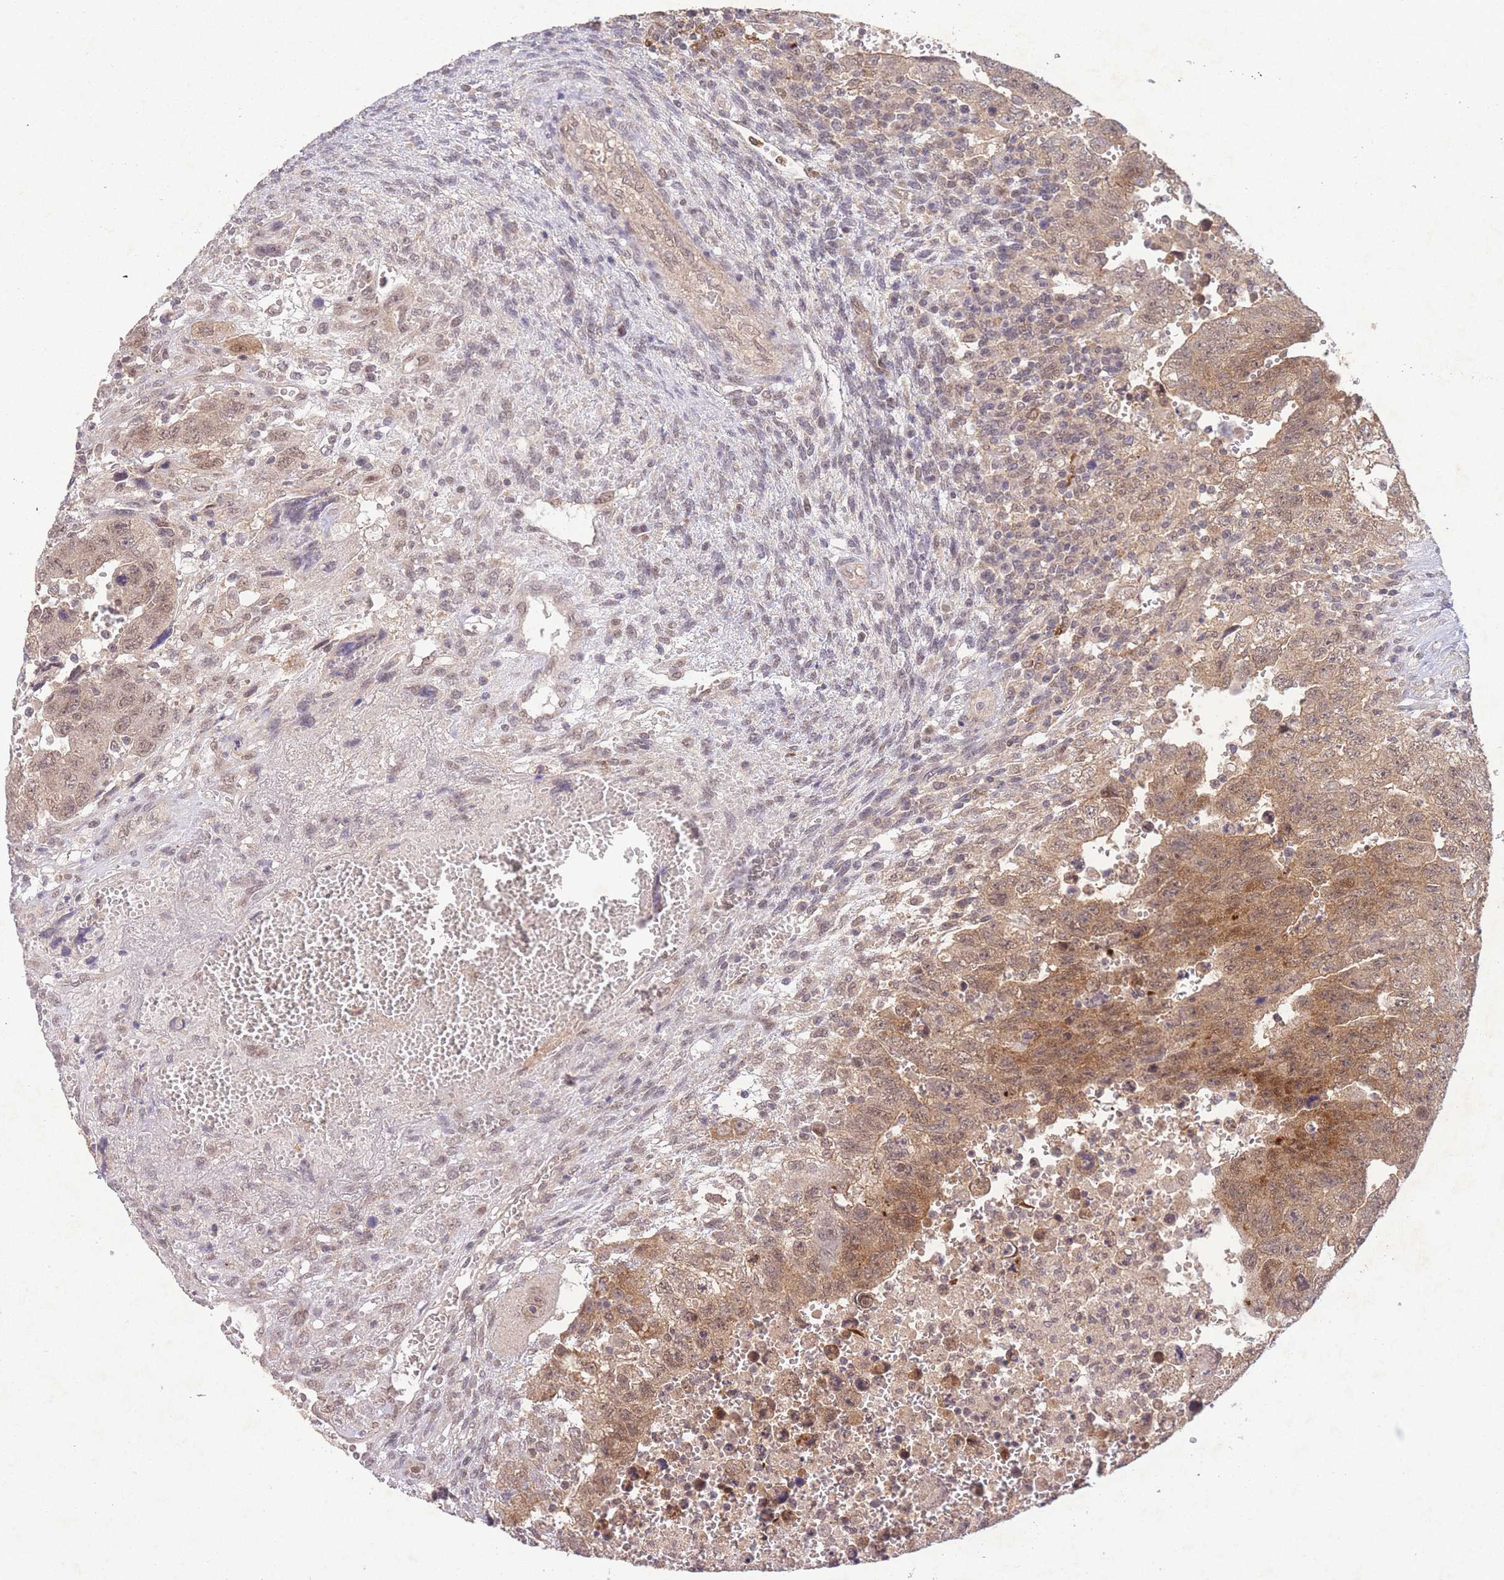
{"staining": {"intensity": "moderate", "quantity": ">75%", "location": "cytoplasmic/membranous,nuclear"}, "tissue": "testis cancer", "cell_type": "Tumor cells", "image_type": "cancer", "snomed": [{"axis": "morphology", "description": "Carcinoma, Embryonal, NOS"}, {"axis": "topography", "description": "Testis"}], "caption": "IHC micrograph of neoplastic tissue: human testis embryonal carcinoma stained using immunohistochemistry displays medium levels of moderate protein expression localized specifically in the cytoplasmic/membranous and nuclear of tumor cells, appearing as a cytoplasmic/membranous and nuclear brown color.", "gene": "RNF144B", "patient": {"sex": "male", "age": 28}}